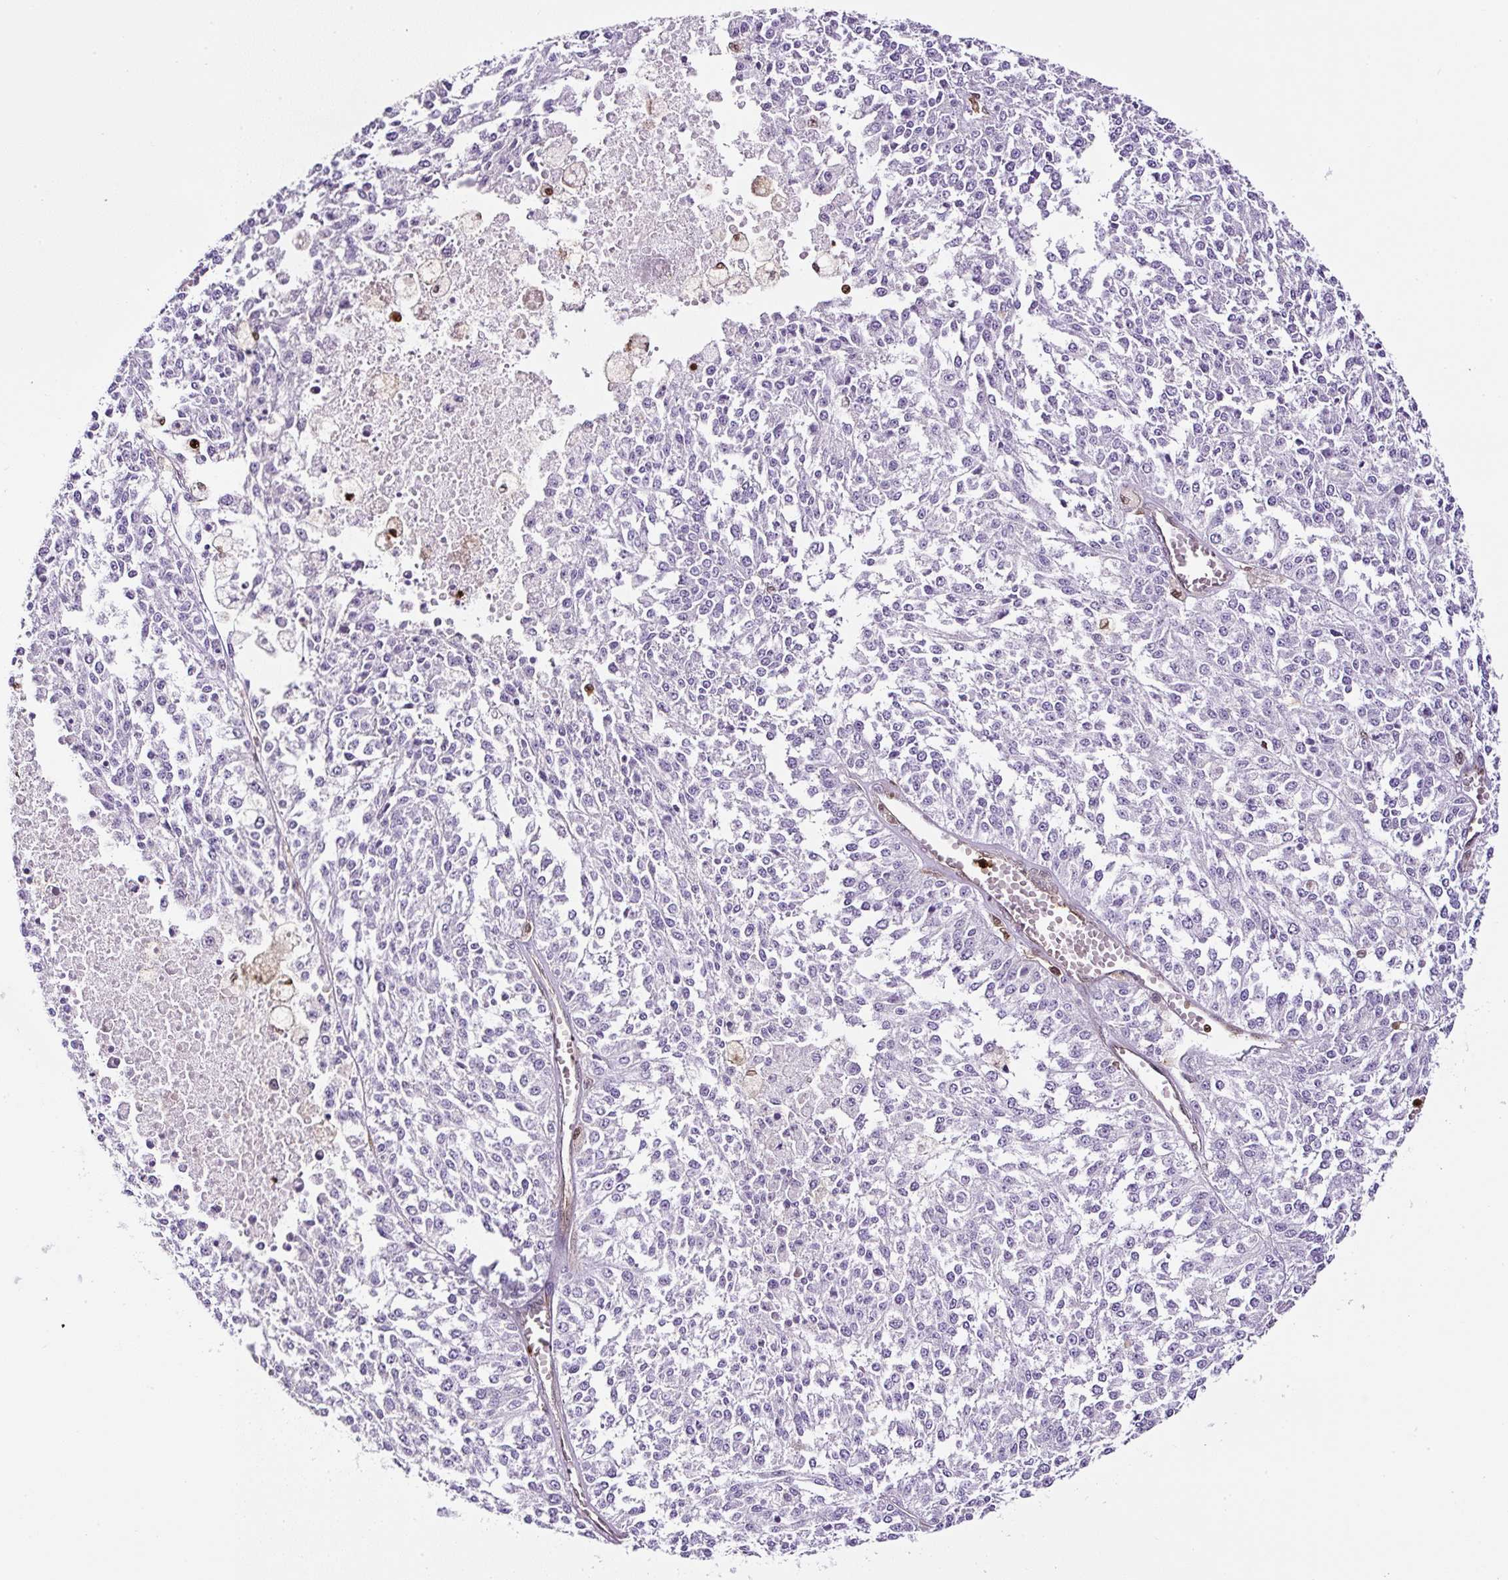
{"staining": {"intensity": "negative", "quantity": "none", "location": "none"}, "tissue": "melanoma", "cell_type": "Tumor cells", "image_type": "cancer", "snomed": [{"axis": "morphology", "description": "Malignant melanoma, NOS"}, {"axis": "topography", "description": "Skin"}], "caption": "Protein analysis of malignant melanoma reveals no significant staining in tumor cells.", "gene": "ANXA1", "patient": {"sex": "female", "age": 64}}